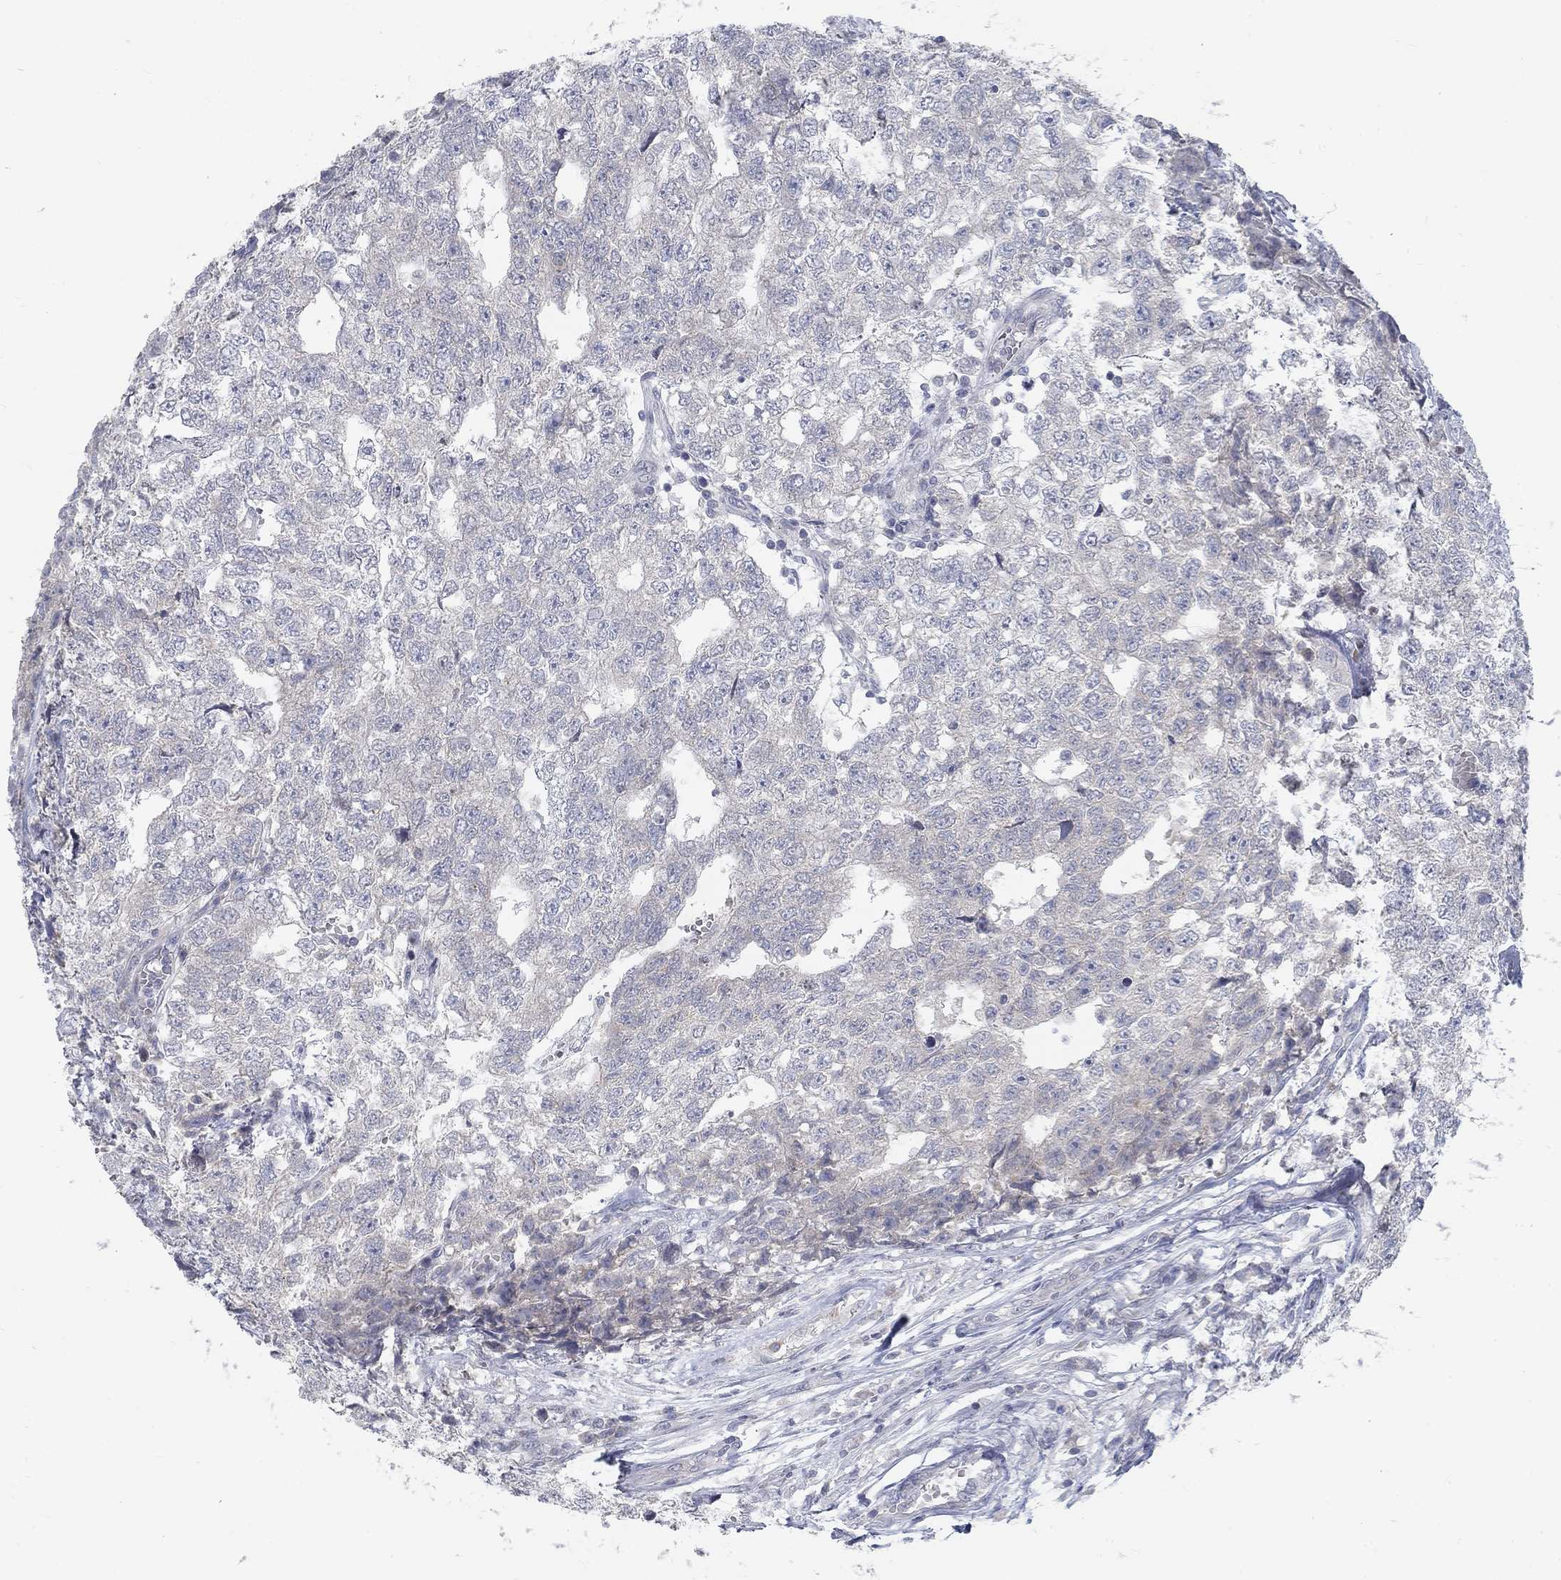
{"staining": {"intensity": "negative", "quantity": "none", "location": "none"}, "tissue": "testis cancer", "cell_type": "Tumor cells", "image_type": "cancer", "snomed": [{"axis": "morphology", "description": "Seminoma, NOS"}, {"axis": "morphology", "description": "Carcinoma, Embryonal, NOS"}, {"axis": "topography", "description": "Testis"}], "caption": "Photomicrograph shows no significant protein positivity in tumor cells of testis embryonal carcinoma.", "gene": "ATP1A3", "patient": {"sex": "male", "age": 22}}